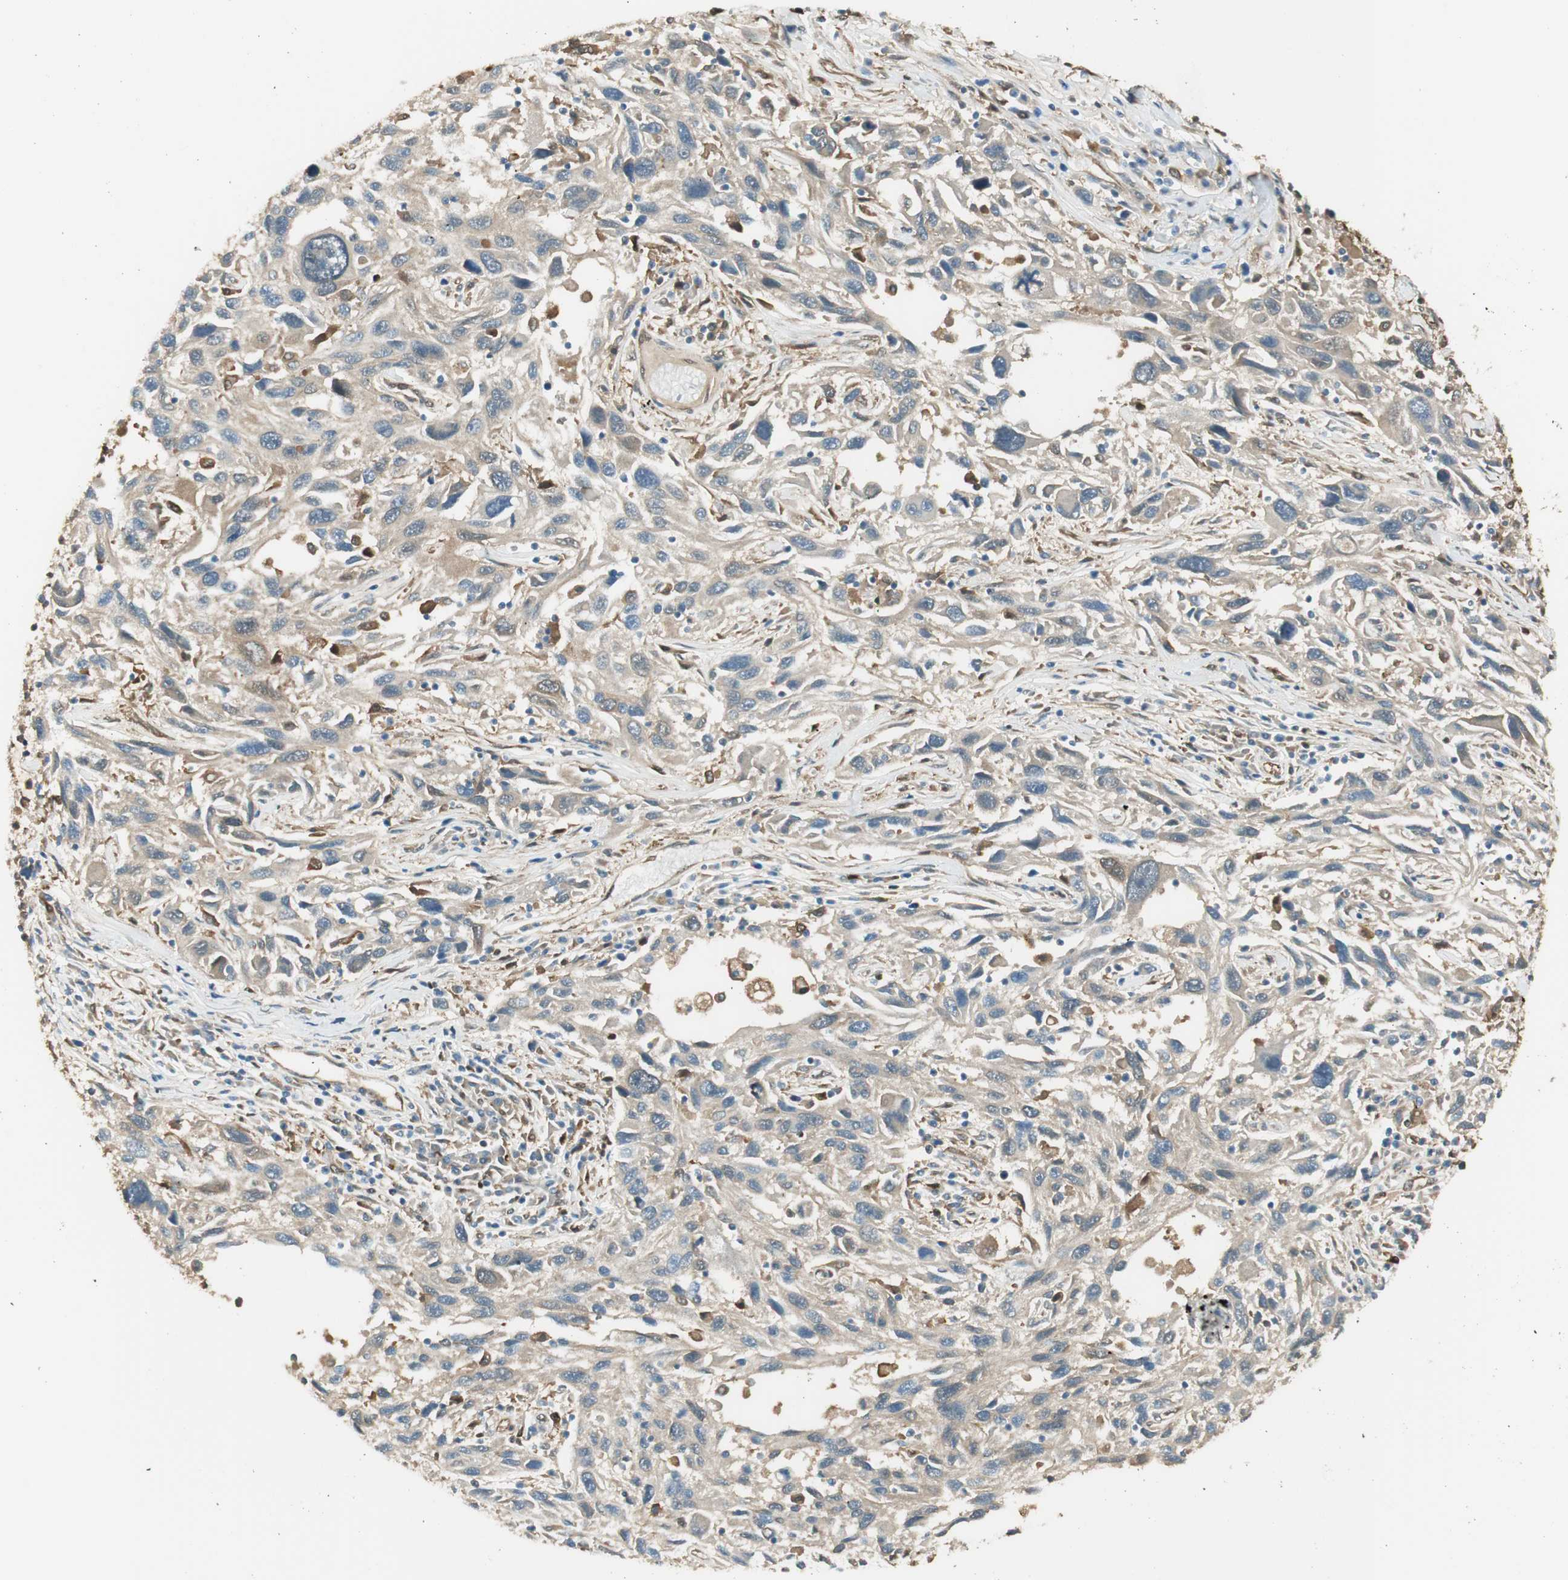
{"staining": {"intensity": "weak", "quantity": "25%-75%", "location": "cytoplasmic/membranous"}, "tissue": "melanoma", "cell_type": "Tumor cells", "image_type": "cancer", "snomed": [{"axis": "morphology", "description": "Malignant melanoma, NOS"}, {"axis": "topography", "description": "Skin"}], "caption": "A brown stain highlights weak cytoplasmic/membranous expression of a protein in melanoma tumor cells. (DAB IHC, brown staining for protein, blue staining for nuclei).", "gene": "SERPINB6", "patient": {"sex": "male", "age": 53}}